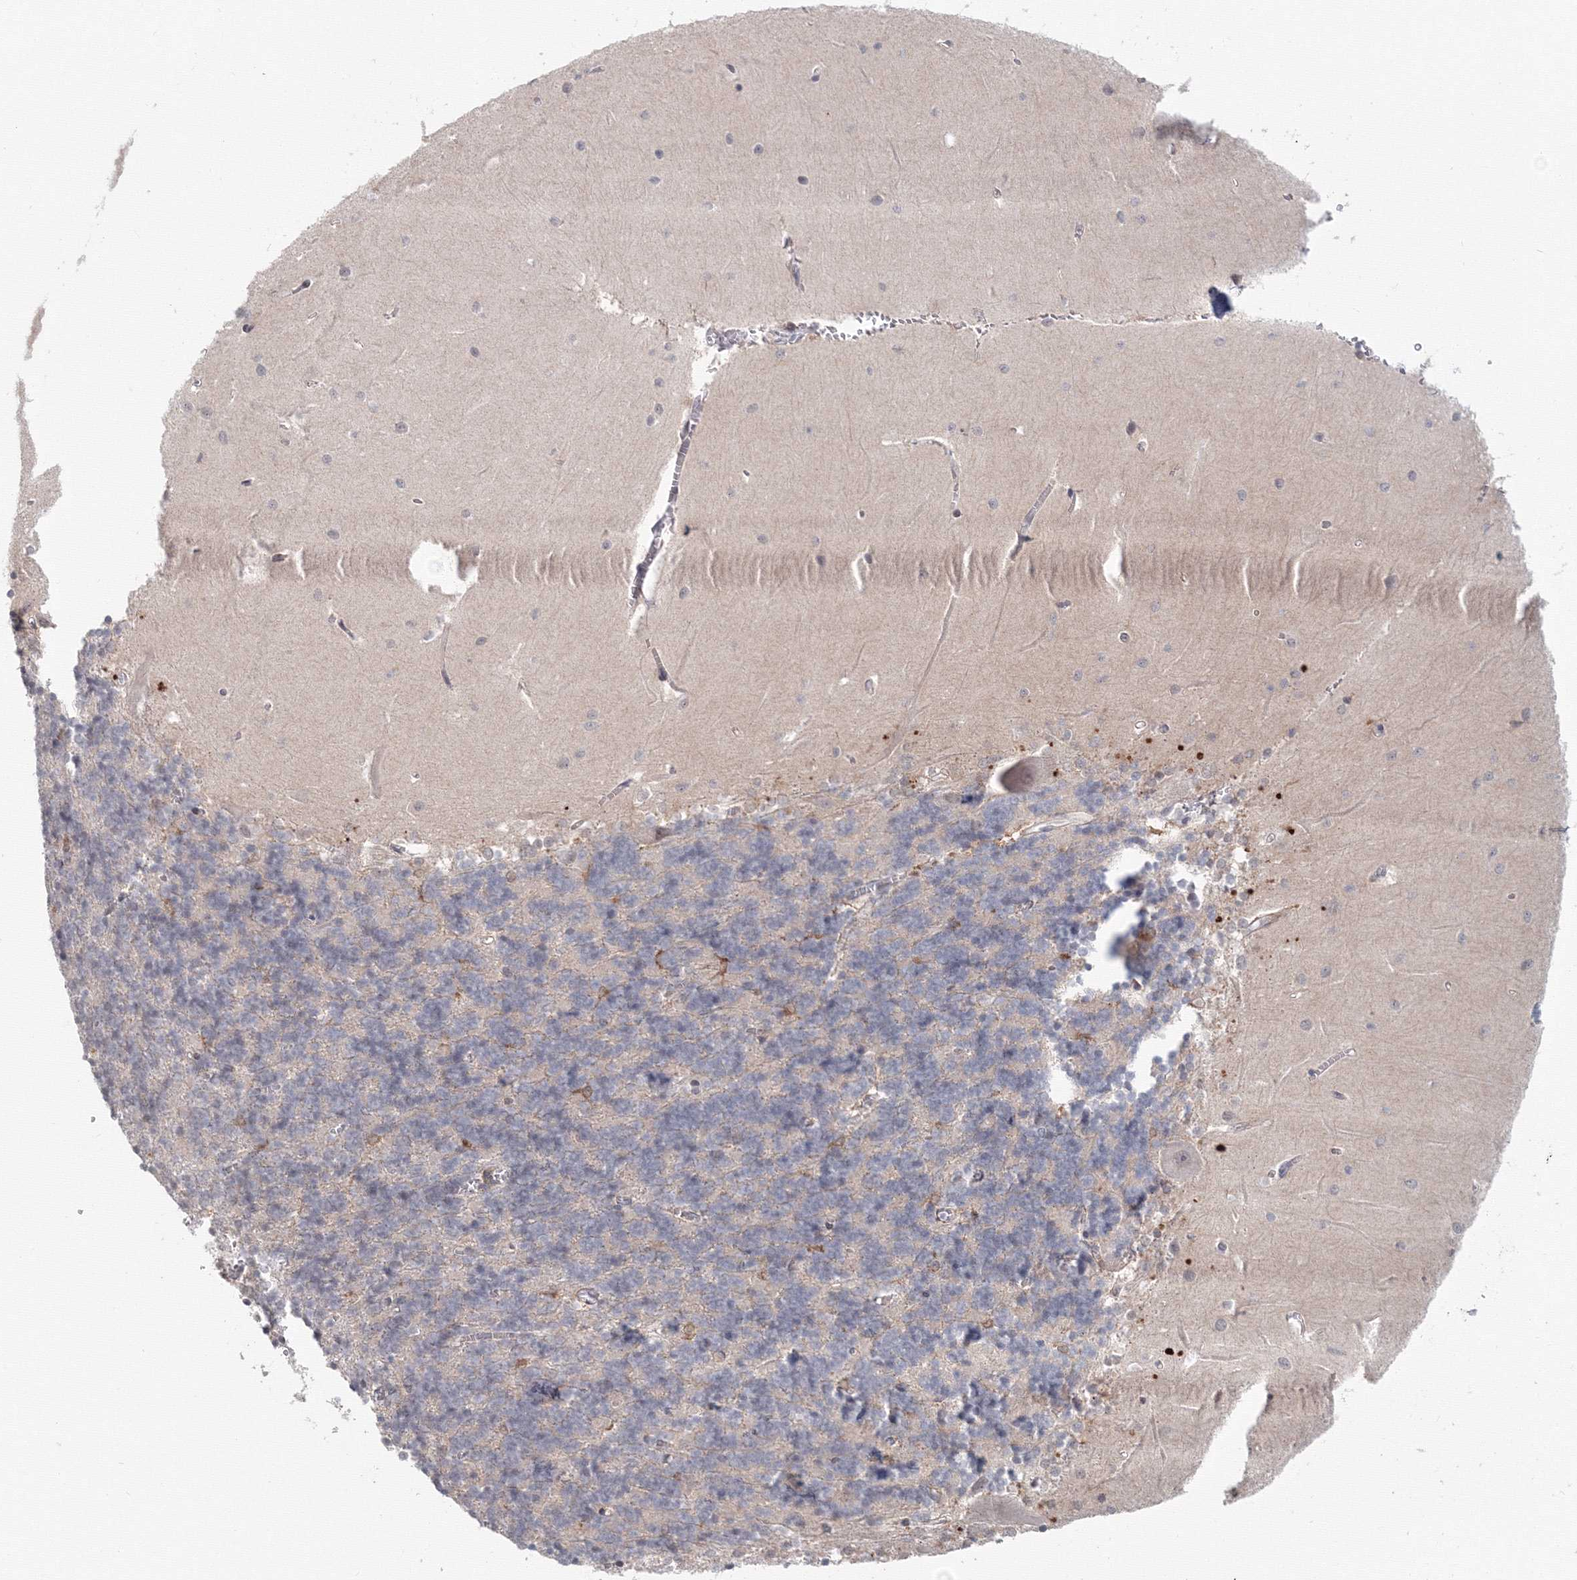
{"staining": {"intensity": "negative", "quantity": "none", "location": "none"}, "tissue": "cerebellum", "cell_type": "Cells in granular layer", "image_type": "normal", "snomed": [{"axis": "morphology", "description": "Normal tissue, NOS"}, {"axis": "topography", "description": "Cerebellum"}], "caption": "Cells in granular layer show no significant protein positivity in normal cerebellum.", "gene": "SLC7A7", "patient": {"sex": "male", "age": 37}}